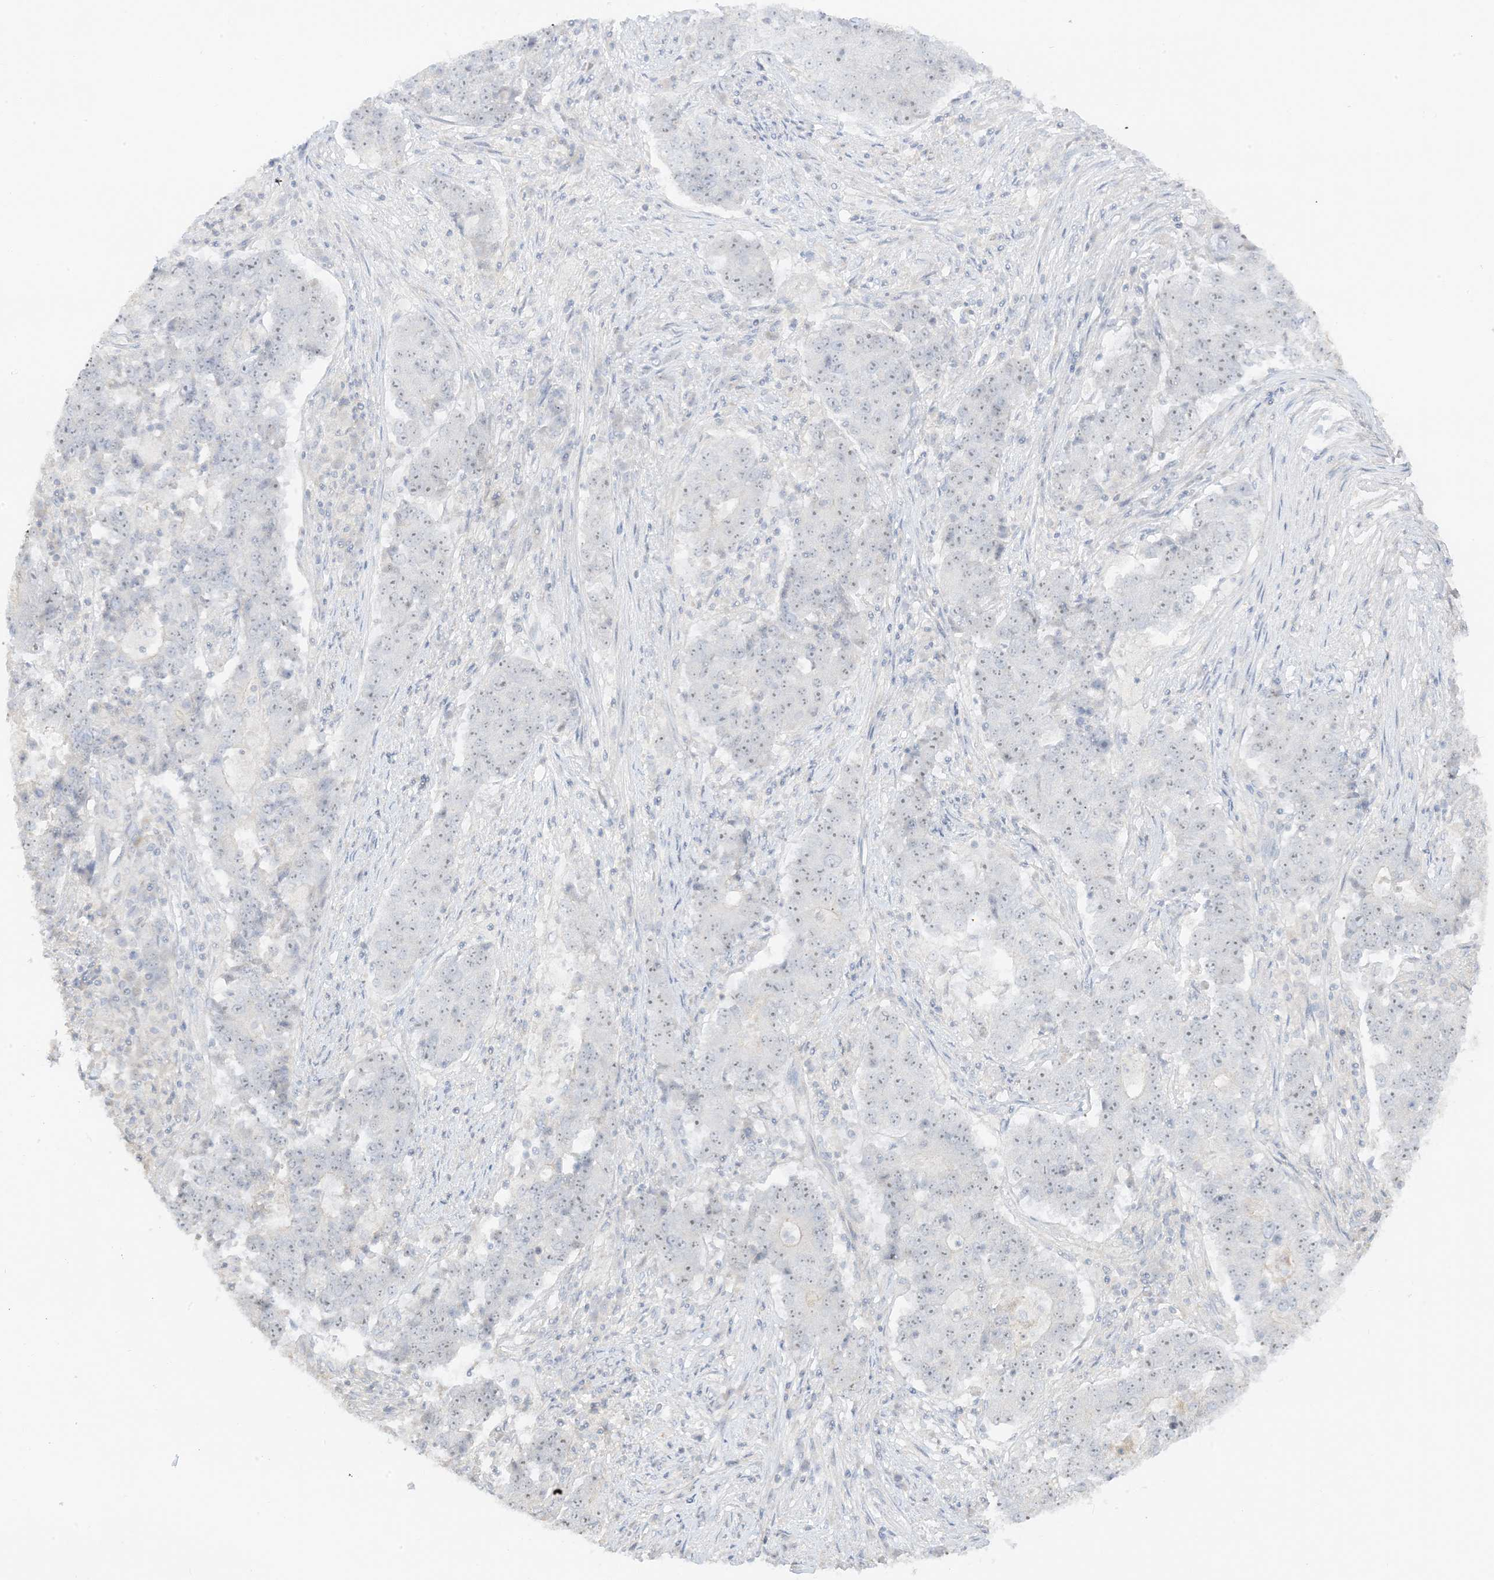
{"staining": {"intensity": "weak", "quantity": "25%-75%", "location": "nuclear"}, "tissue": "stomach cancer", "cell_type": "Tumor cells", "image_type": "cancer", "snomed": [{"axis": "morphology", "description": "Adenocarcinoma, NOS"}, {"axis": "topography", "description": "Stomach"}], "caption": "Stomach cancer (adenocarcinoma) stained for a protein demonstrates weak nuclear positivity in tumor cells. (brown staining indicates protein expression, while blue staining denotes nuclei).", "gene": "ETAA1", "patient": {"sex": "male", "age": 59}}